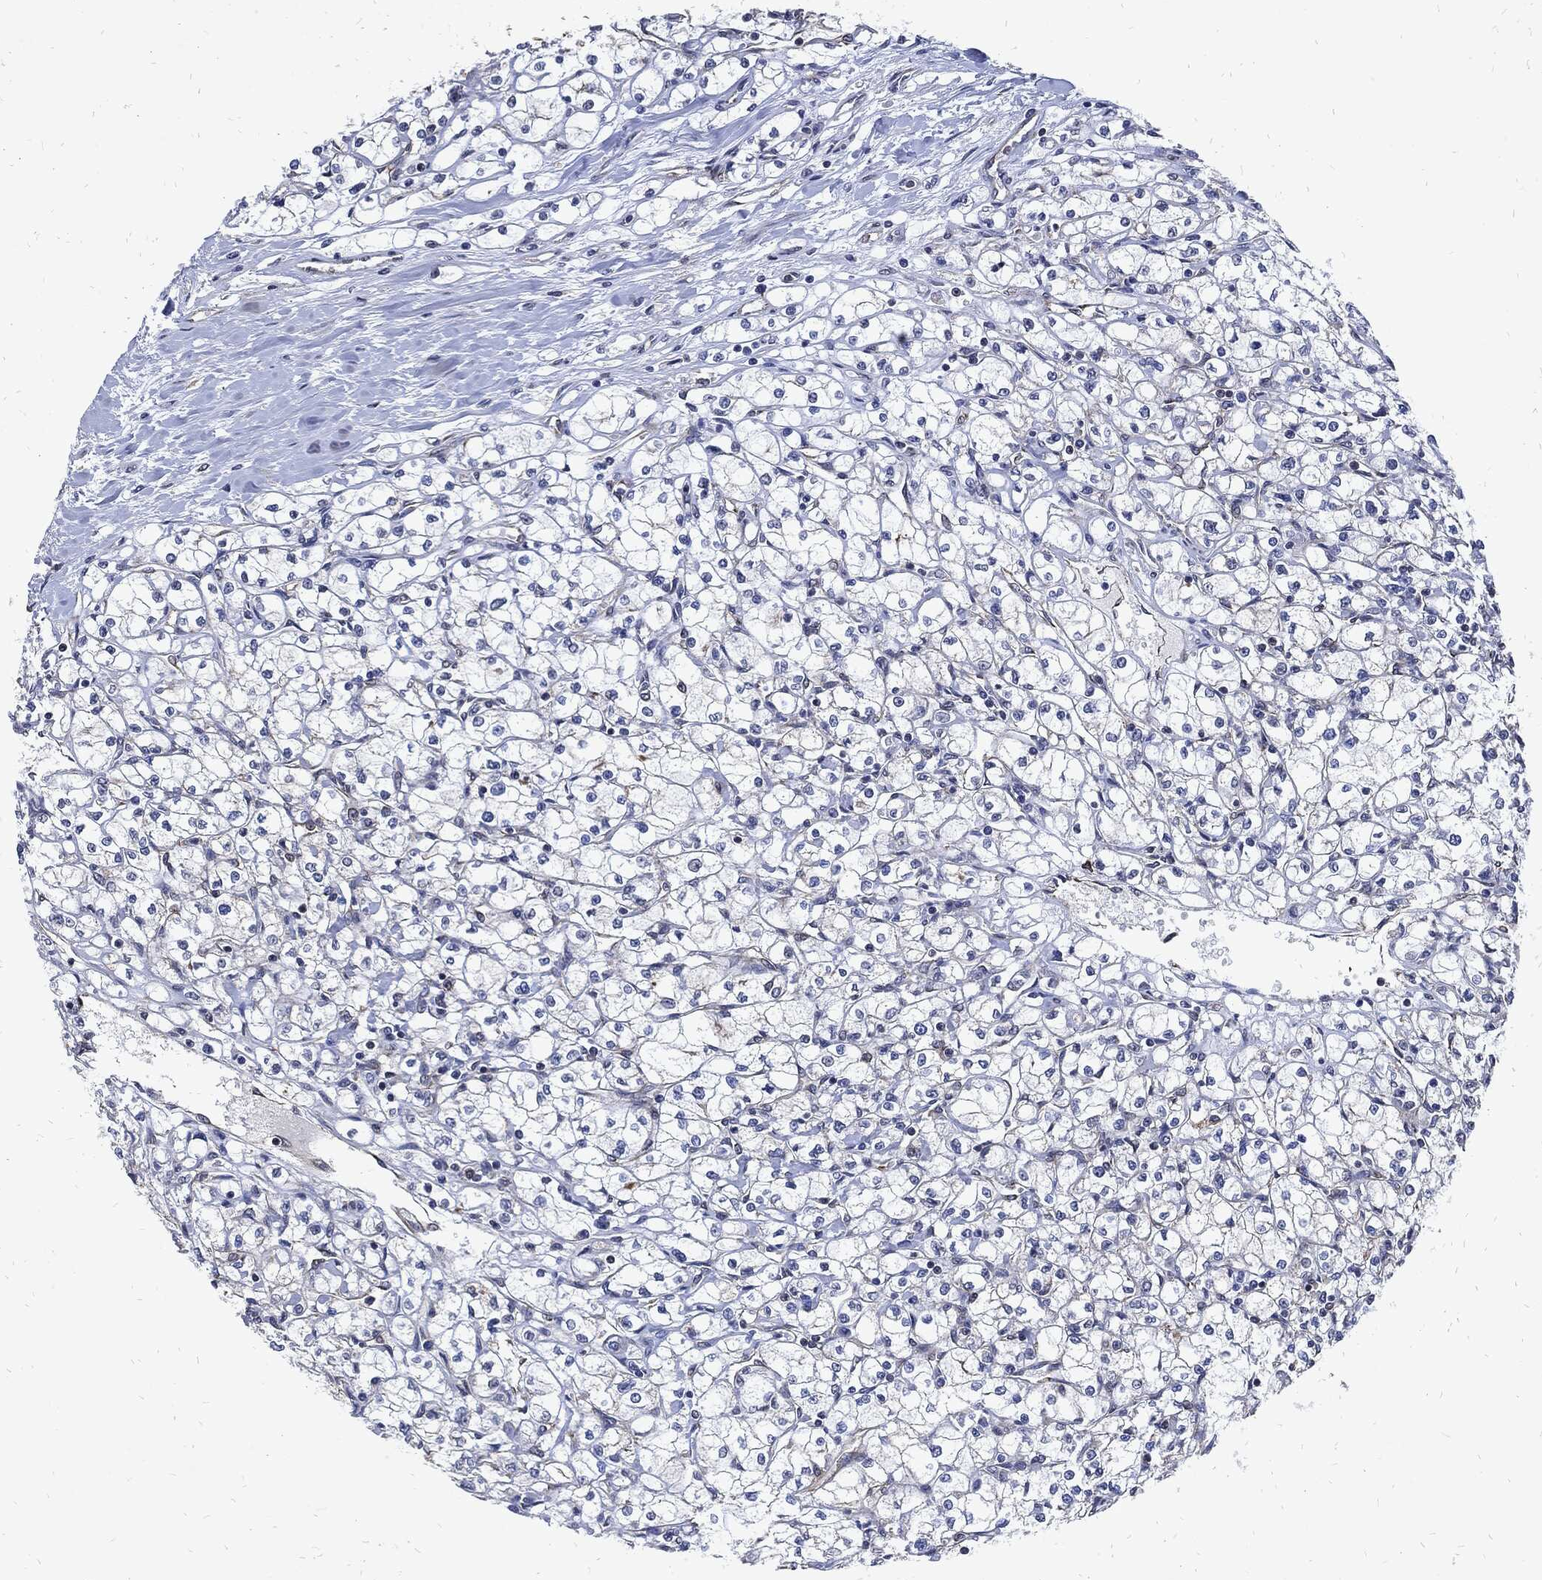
{"staining": {"intensity": "negative", "quantity": "none", "location": "none"}, "tissue": "renal cancer", "cell_type": "Tumor cells", "image_type": "cancer", "snomed": [{"axis": "morphology", "description": "Adenocarcinoma, NOS"}, {"axis": "topography", "description": "Kidney"}], "caption": "Tumor cells are negative for brown protein staining in adenocarcinoma (renal). (Stains: DAB (3,3'-diaminobenzidine) IHC with hematoxylin counter stain, Microscopy: brightfield microscopy at high magnification).", "gene": "DCTN1", "patient": {"sex": "male", "age": 67}}